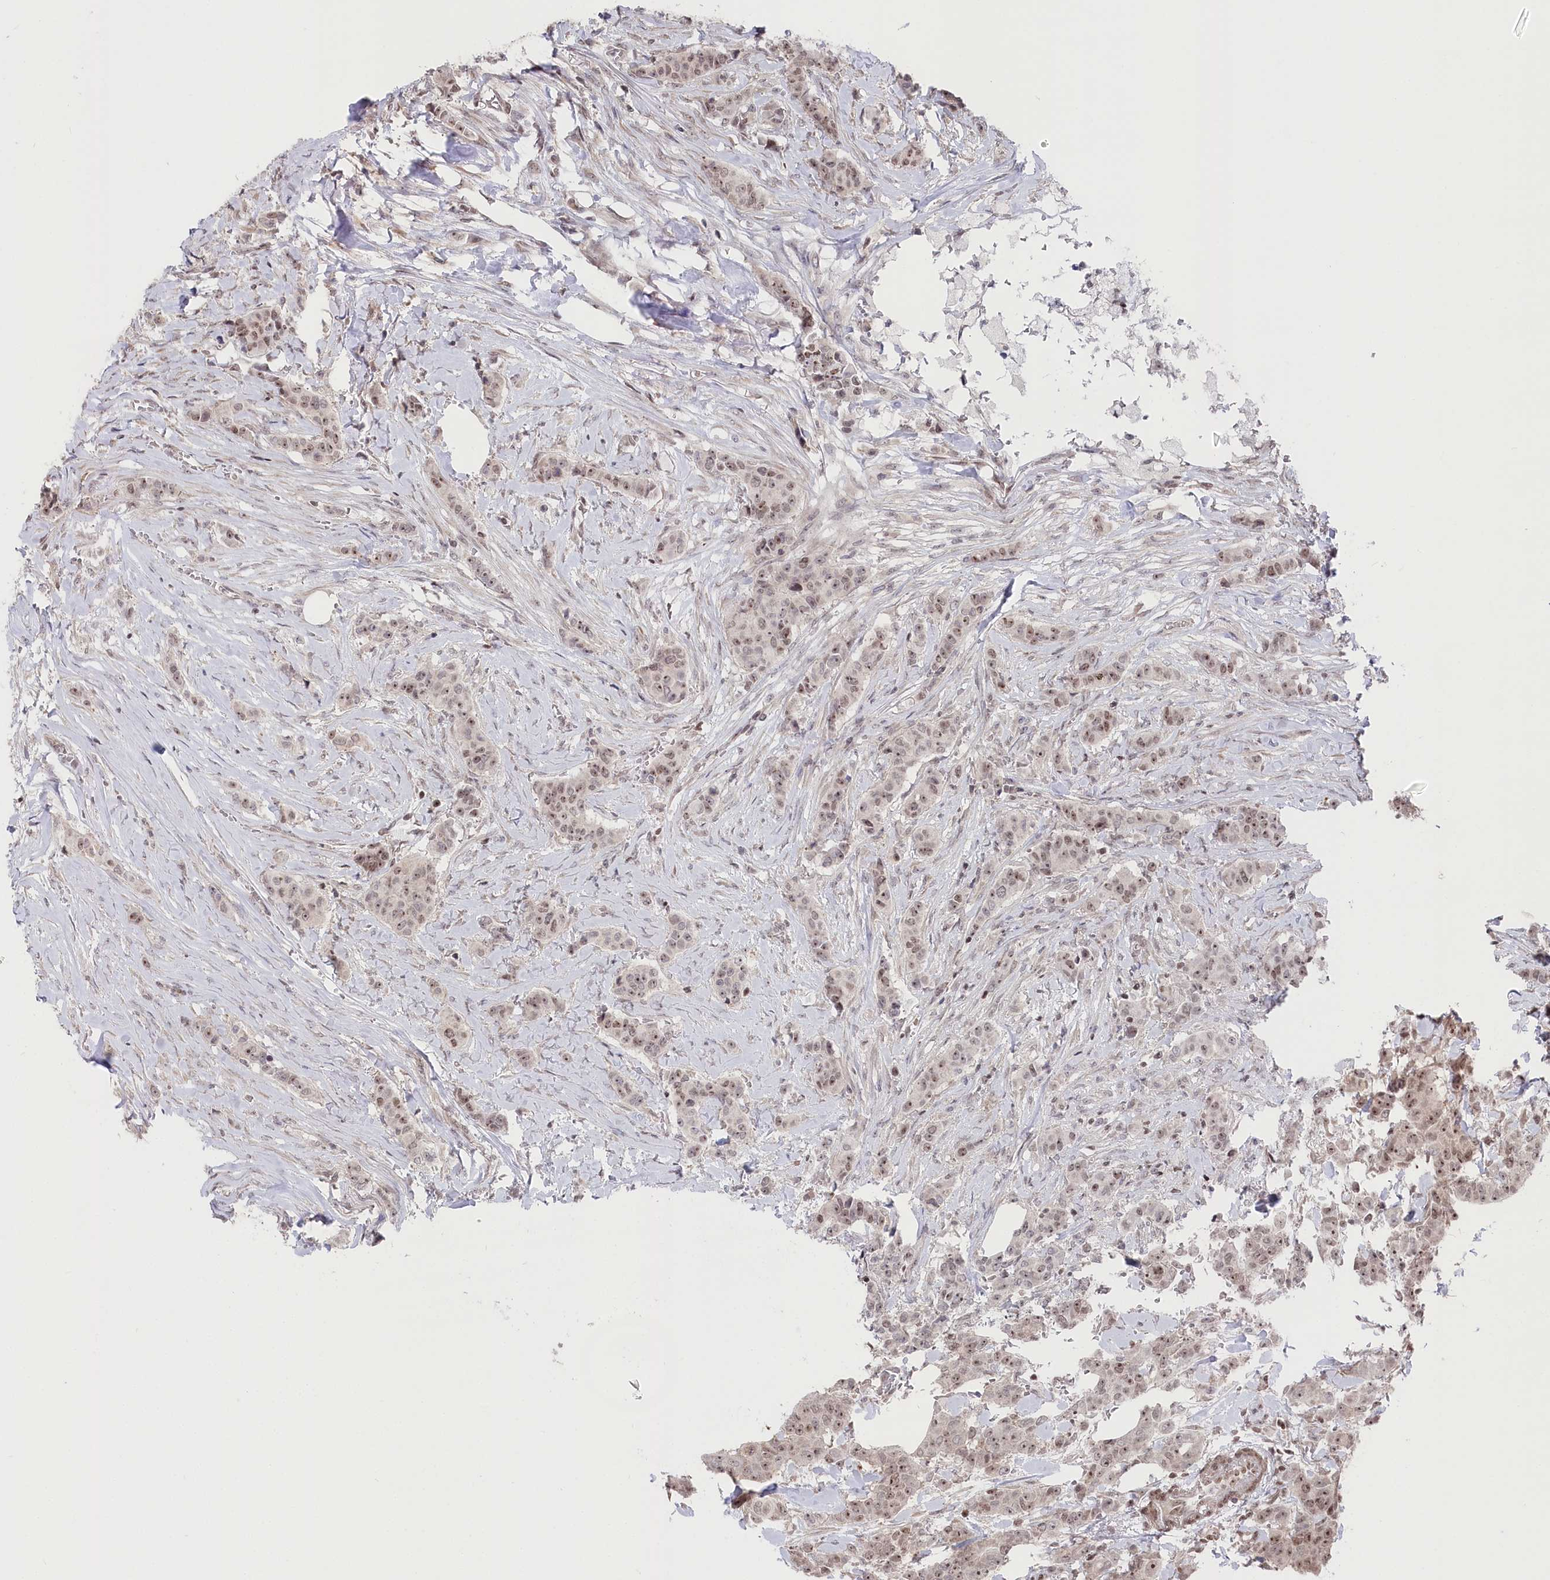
{"staining": {"intensity": "weak", "quantity": ">75%", "location": "nuclear"}, "tissue": "breast cancer", "cell_type": "Tumor cells", "image_type": "cancer", "snomed": [{"axis": "morphology", "description": "Duct carcinoma"}, {"axis": "topography", "description": "Breast"}], "caption": "Tumor cells show low levels of weak nuclear positivity in about >75% of cells in human breast cancer (intraductal carcinoma).", "gene": "CGGBP1", "patient": {"sex": "female", "age": 40}}